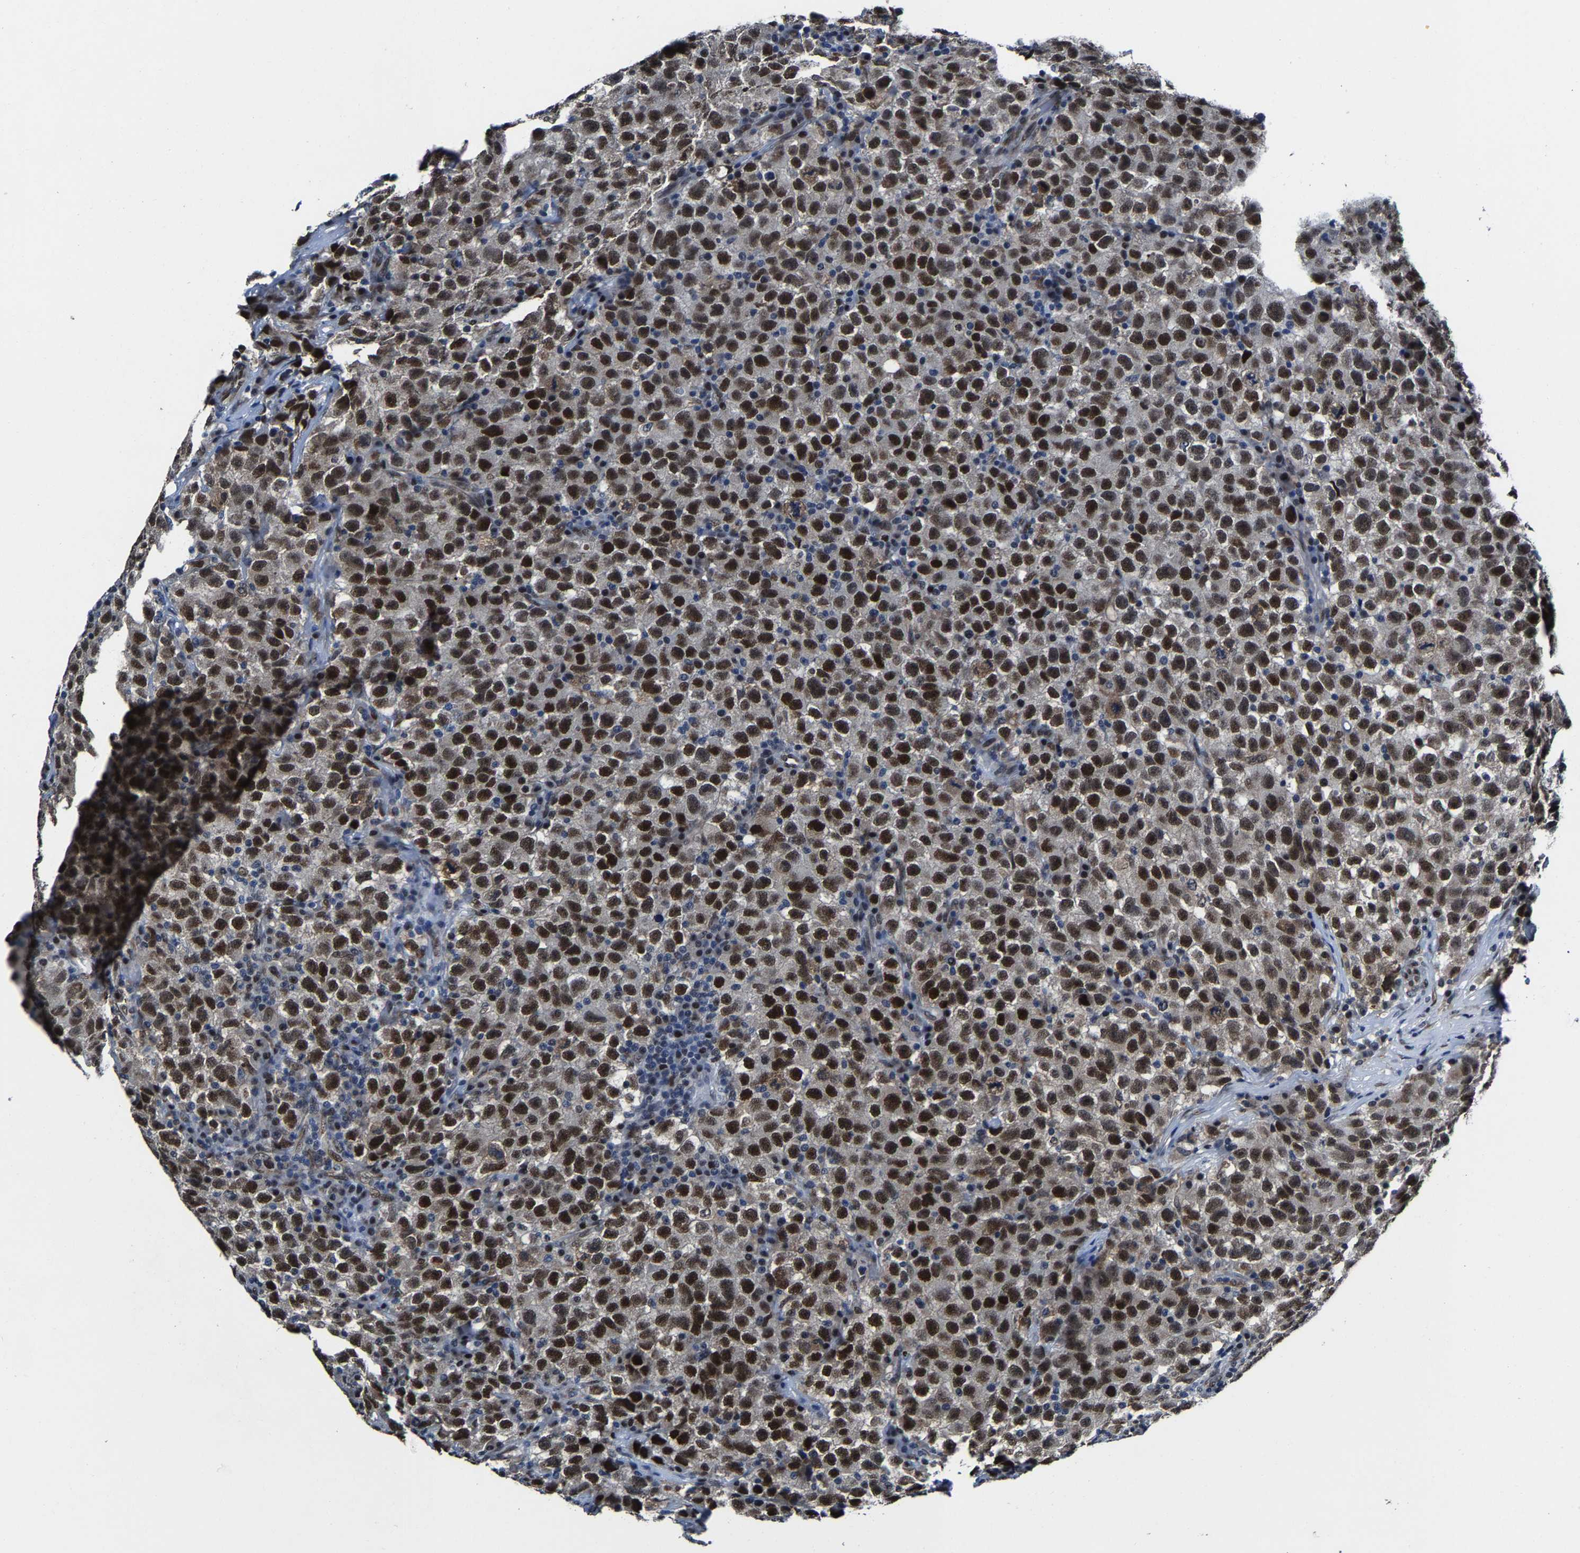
{"staining": {"intensity": "strong", "quantity": ">75%", "location": "nuclear"}, "tissue": "testis cancer", "cell_type": "Tumor cells", "image_type": "cancer", "snomed": [{"axis": "morphology", "description": "Seminoma, NOS"}, {"axis": "topography", "description": "Testis"}], "caption": "Testis seminoma was stained to show a protein in brown. There is high levels of strong nuclear expression in approximately >75% of tumor cells.", "gene": "METTL1", "patient": {"sex": "male", "age": 22}}